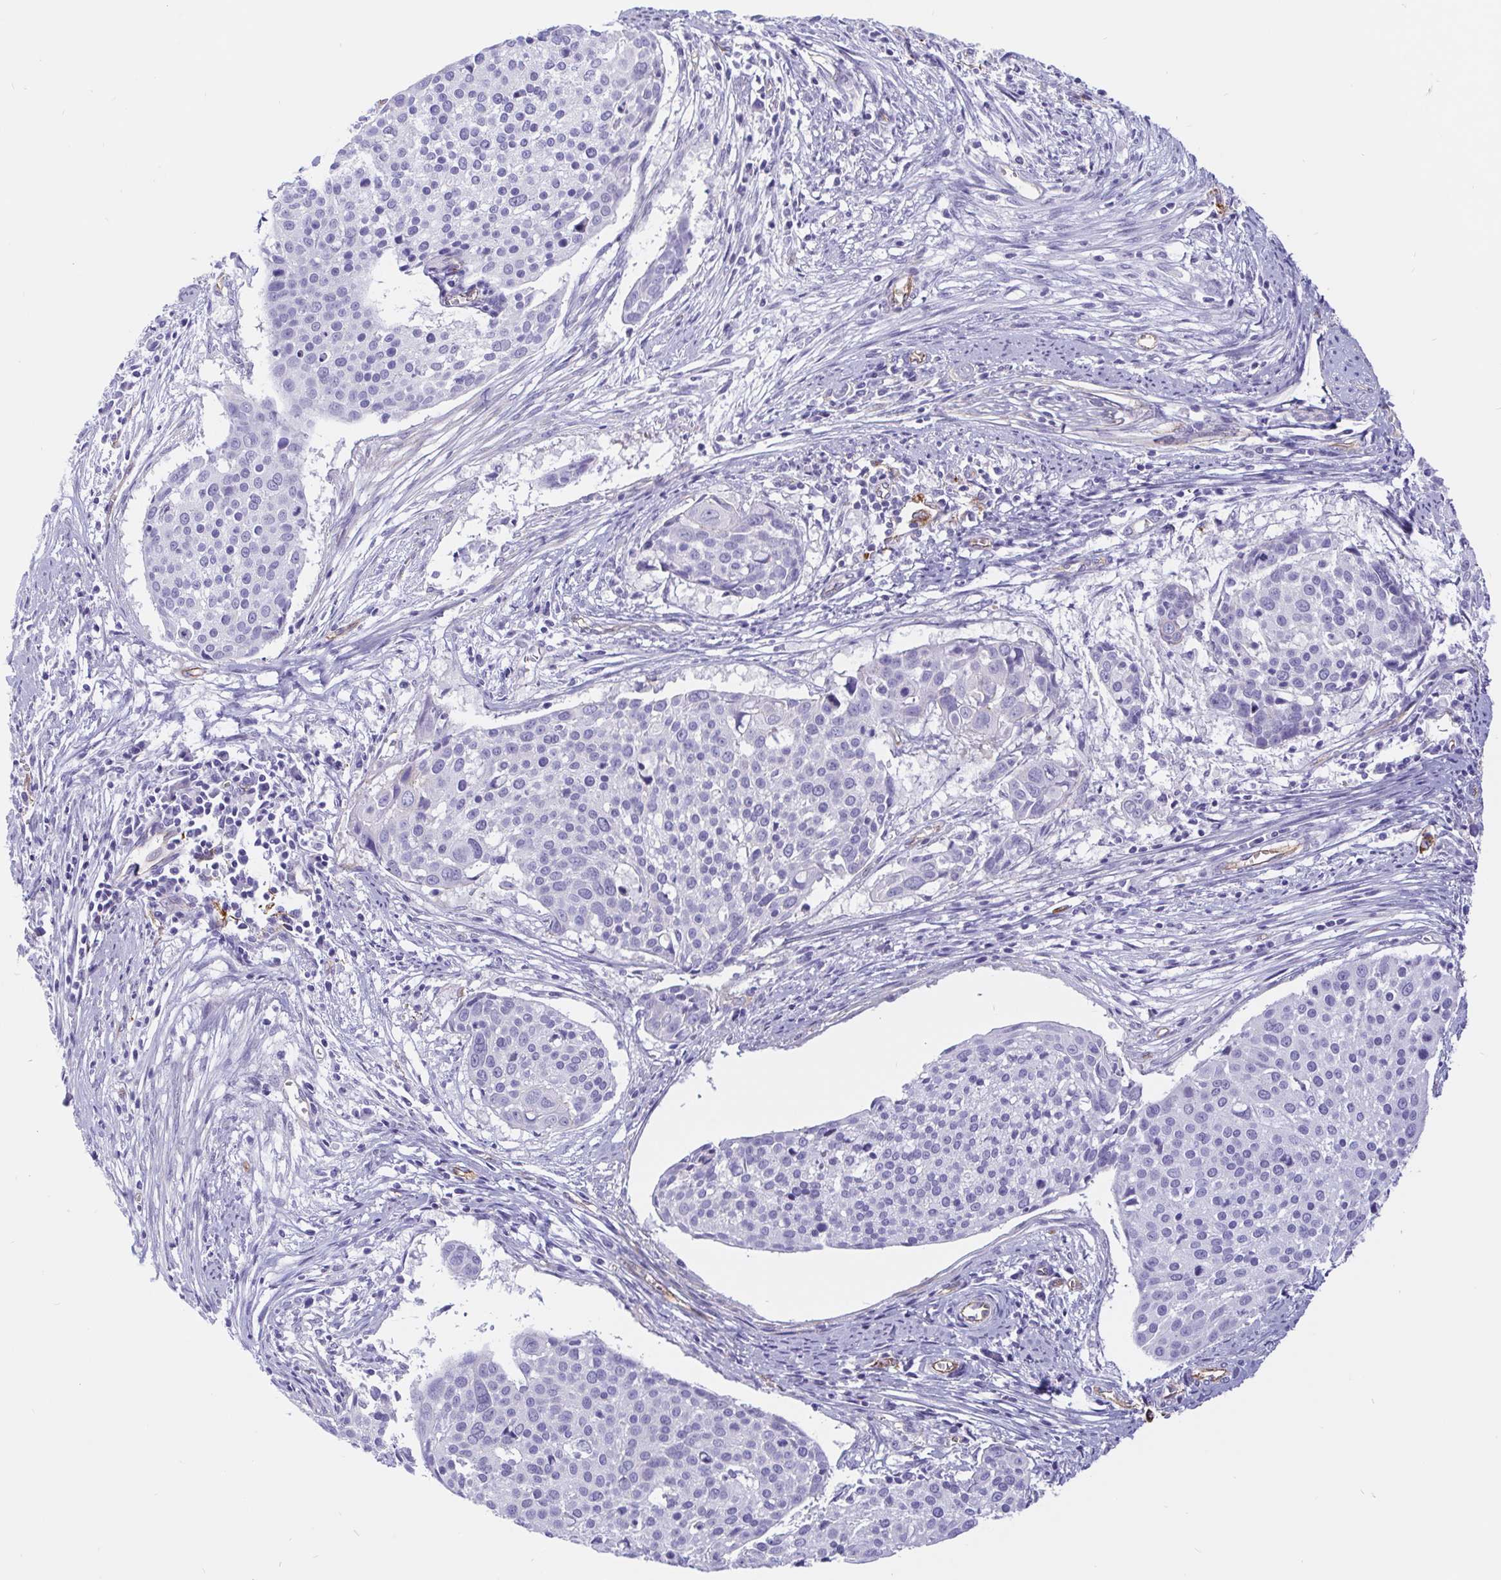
{"staining": {"intensity": "negative", "quantity": "none", "location": "none"}, "tissue": "cervical cancer", "cell_type": "Tumor cells", "image_type": "cancer", "snomed": [{"axis": "morphology", "description": "Squamous cell carcinoma, NOS"}, {"axis": "topography", "description": "Cervix"}], "caption": "This is an IHC micrograph of human cervical squamous cell carcinoma. There is no expression in tumor cells.", "gene": "LIMCH1", "patient": {"sex": "female", "age": 39}}